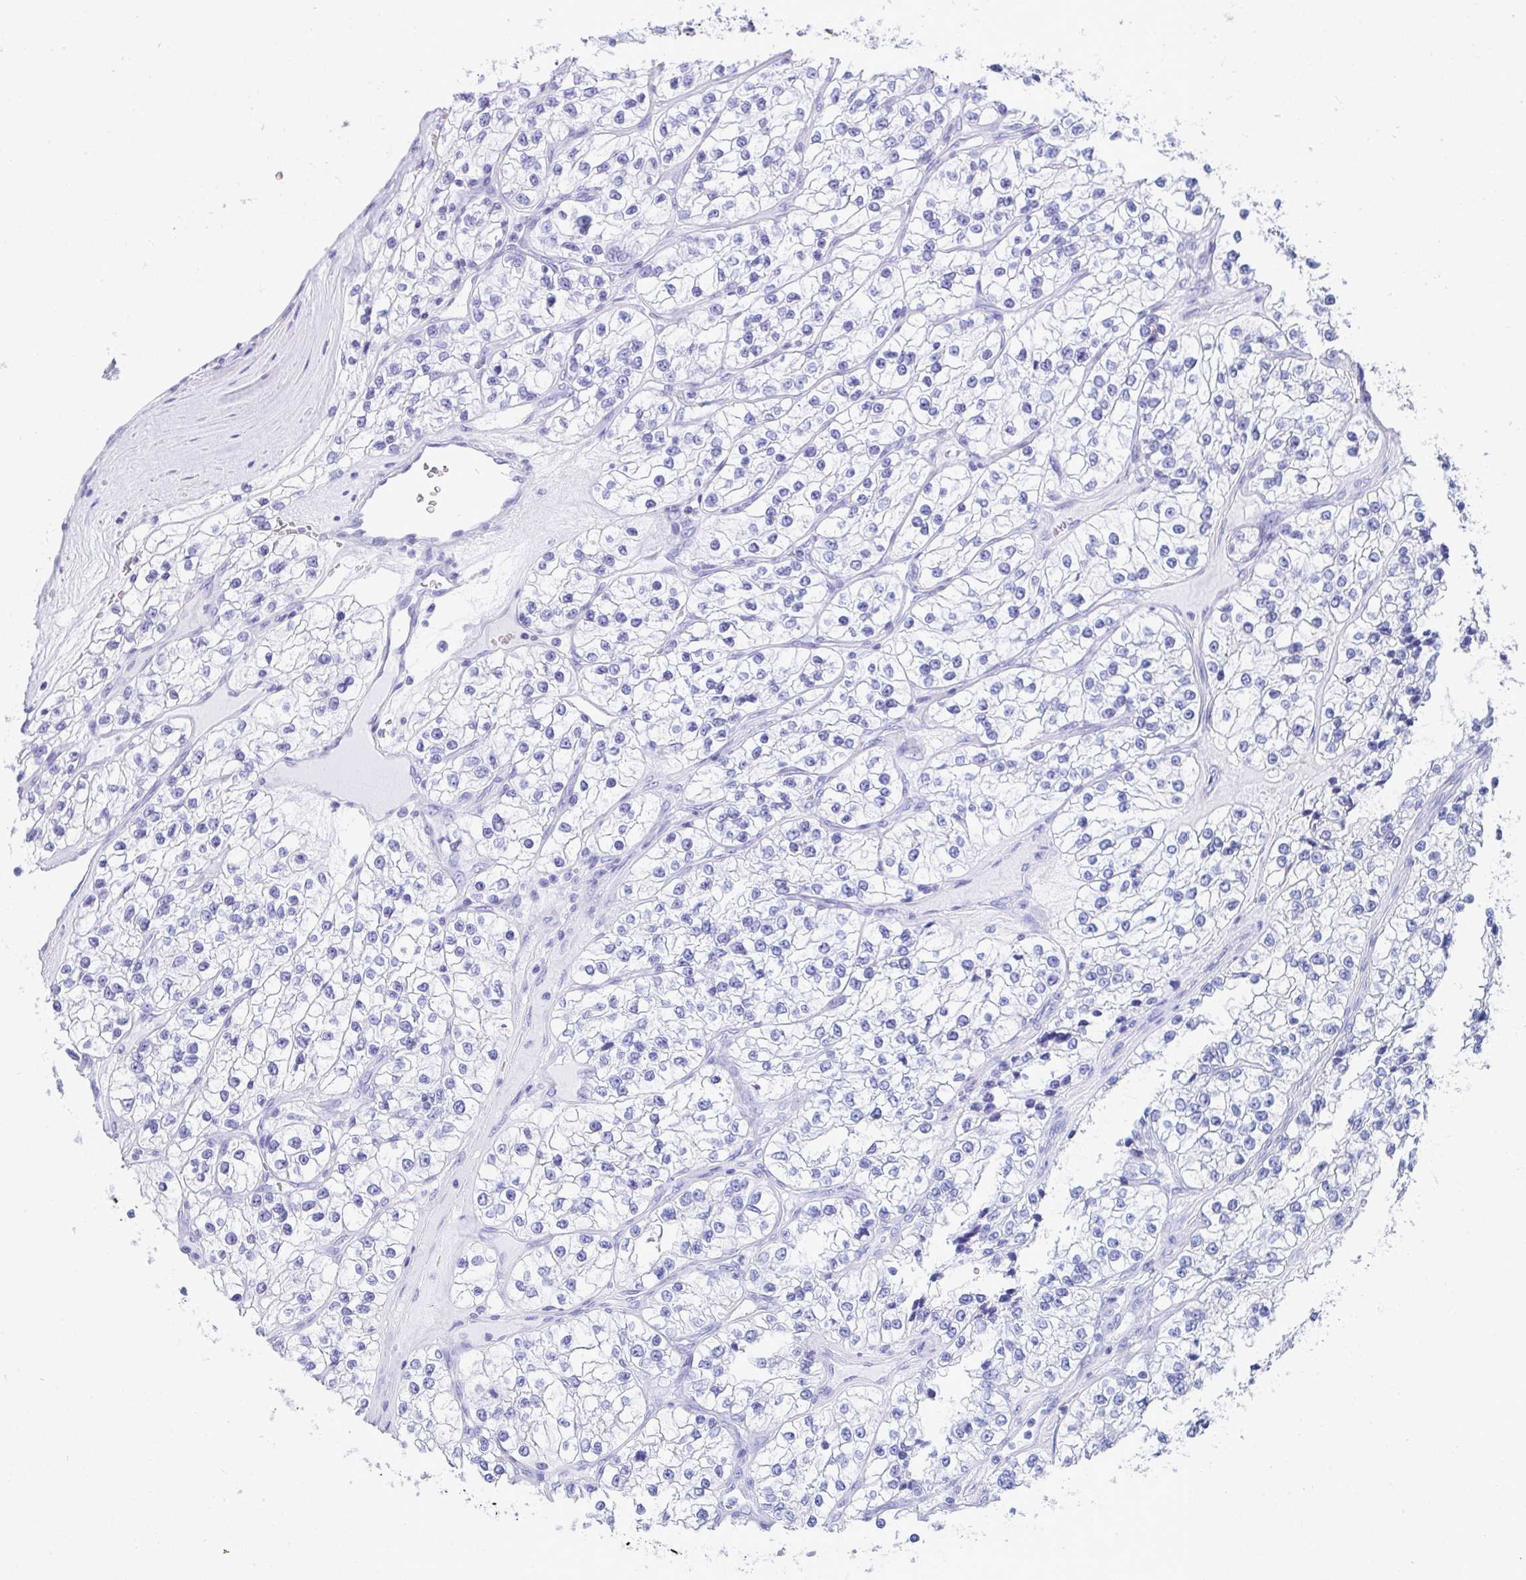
{"staining": {"intensity": "negative", "quantity": "none", "location": "none"}, "tissue": "renal cancer", "cell_type": "Tumor cells", "image_type": "cancer", "snomed": [{"axis": "morphology", "description": "Adenocarcinoma, NOS"}, {"axis": "topography", "description": "Kidney"}], "caption": "There is no significant staining in tumor cells of renal adenocarcinoma. (DAB (3,3'-diaminobenzidine) IHC visualized using brightfield microscopy, high magnification).", "gene": "CD7", "patient": {"sex": "female", "age": 57}}